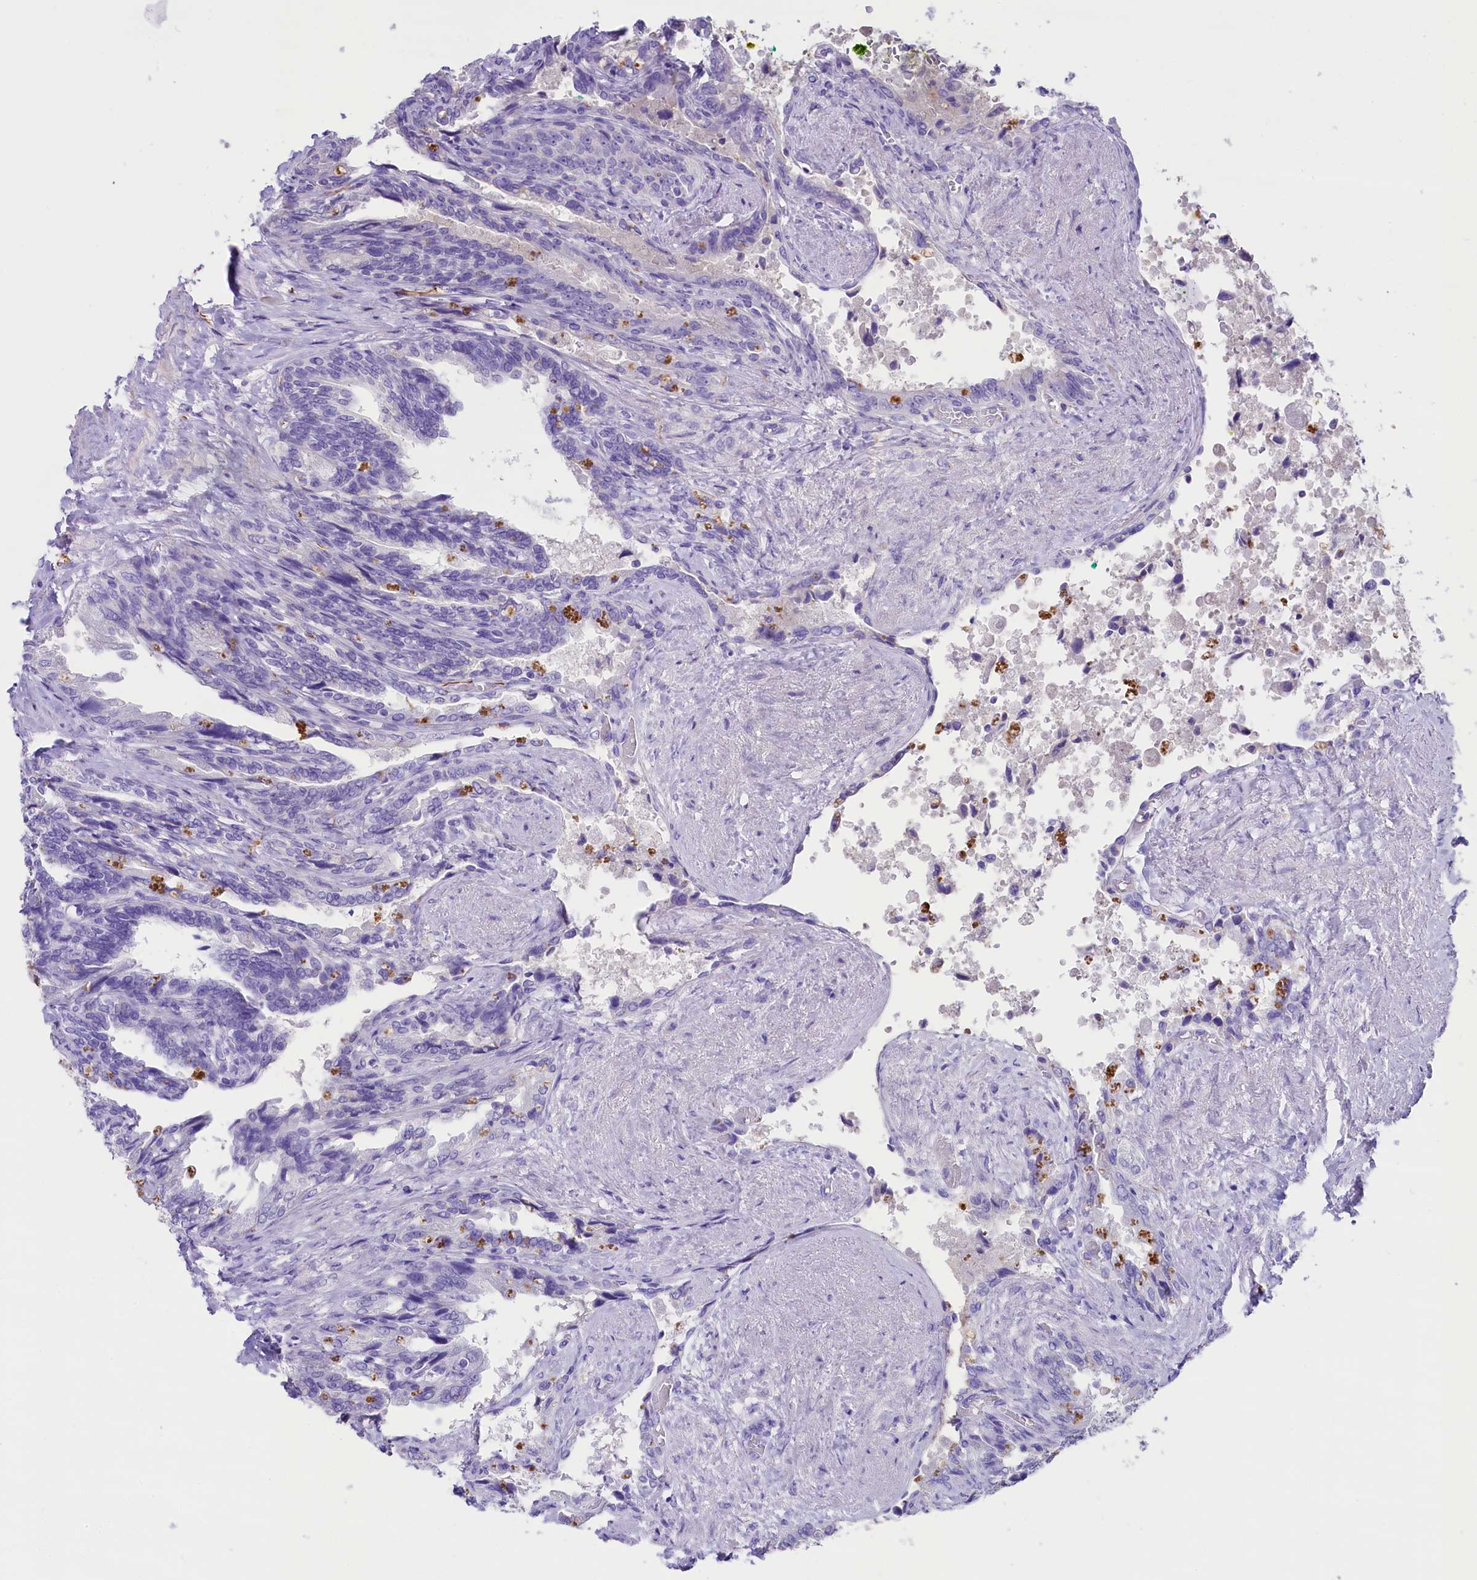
{"staining": {"intensity": "negative", "quantity": "none", "location": "none"}, "tissue": "seminal vesicle", "cell_type": "Glandular cells", "image_type": "normal", "snomed": [{"axis": "morphology", "description": "Normal tissue, NOS"}, {"axis": "topography", "description": "Seminal veicle"}, {"axis": "topography", "description": "Peripheral nerve tissue"}], "caption": "Seminal vesicle stained for a protein using IHC shows no positivity glandular cells.", "gene": "SKIDA1", "patient": {"sex": "male", "age": 60}}